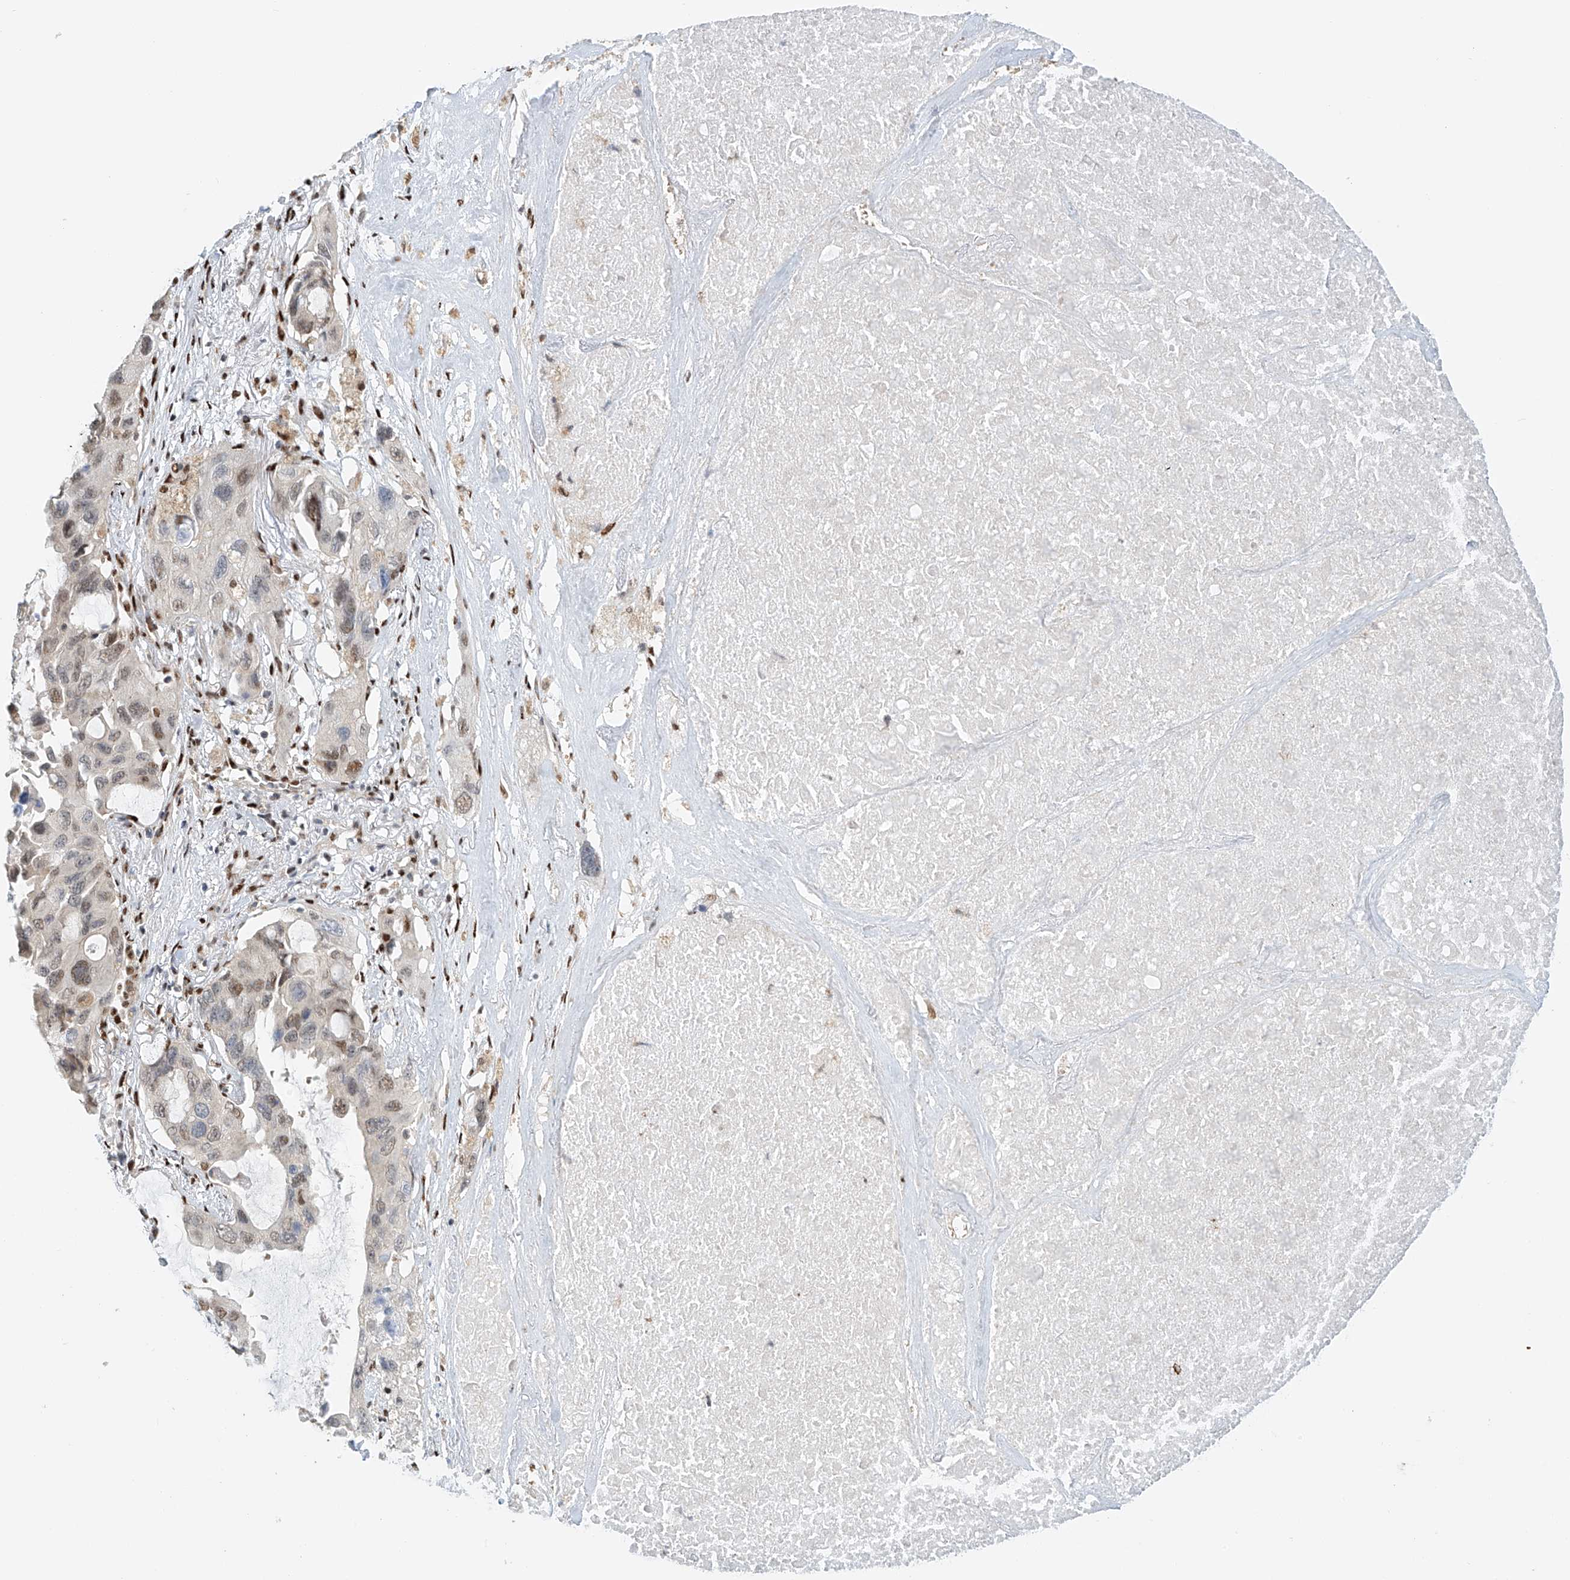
{"staining": {"intensity": "moderate", "quantity": "<25%", "location": "nuclear"}, "tissue": "lung cancer", "cell_type": "Tumor cells", "image_type": "cancer", "snomed": [{"axis": "morphology", "description": "Squamous cell carcinoma, NOS"}, {"axis": "topography", "description": "Lung"}], "caption": "The image shows immunohistochemical staining of lung cancer (squamous cell carcinoma). There is moderate nuclear staining is appreciated in about <25% of tumor cells.", "gene": "ZNF514", "patient": {"sex": "female", "age": 73}}